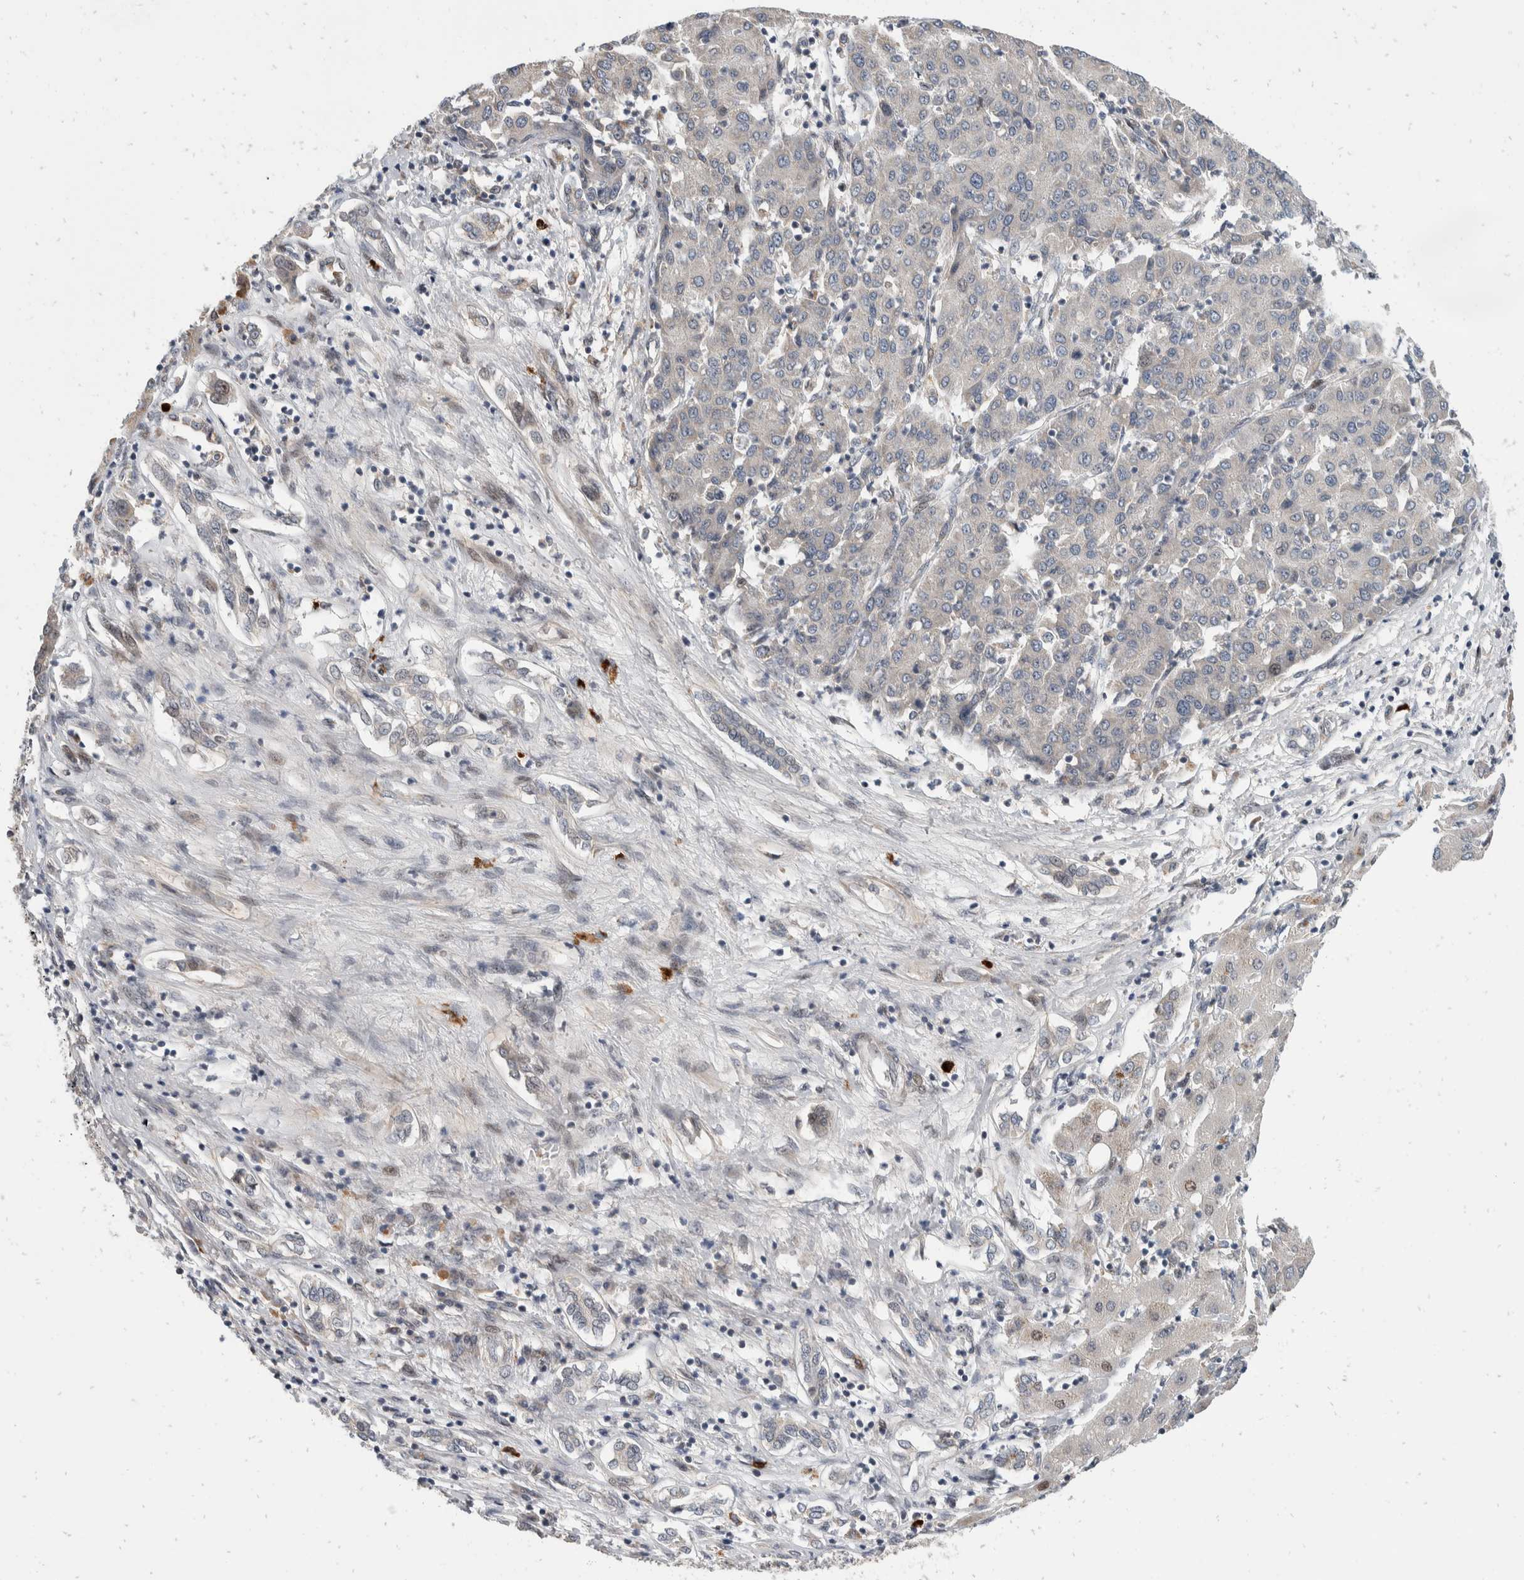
{"staining": {"intensity": "weak", "quantity": "<25%", "location": "nuclear"}, "tissue": "liver cancer", "cell_type": "Tumor cells", "image_type": "cancer", "snomed": [{"axis": "morphology", "description": "Carcinoma, Hepatocellular, NOS"}, {"axis": "topography", "description": "Liver"}], "caption": "DAB (3,3'-diaminobenzidine) immunohistochemical staining of hepatocellular carcinoma (liver) exhibits no significant staining in tumor cells.", "gene": "ZNF703", "patient": {"sex": "male", "age": 65}}